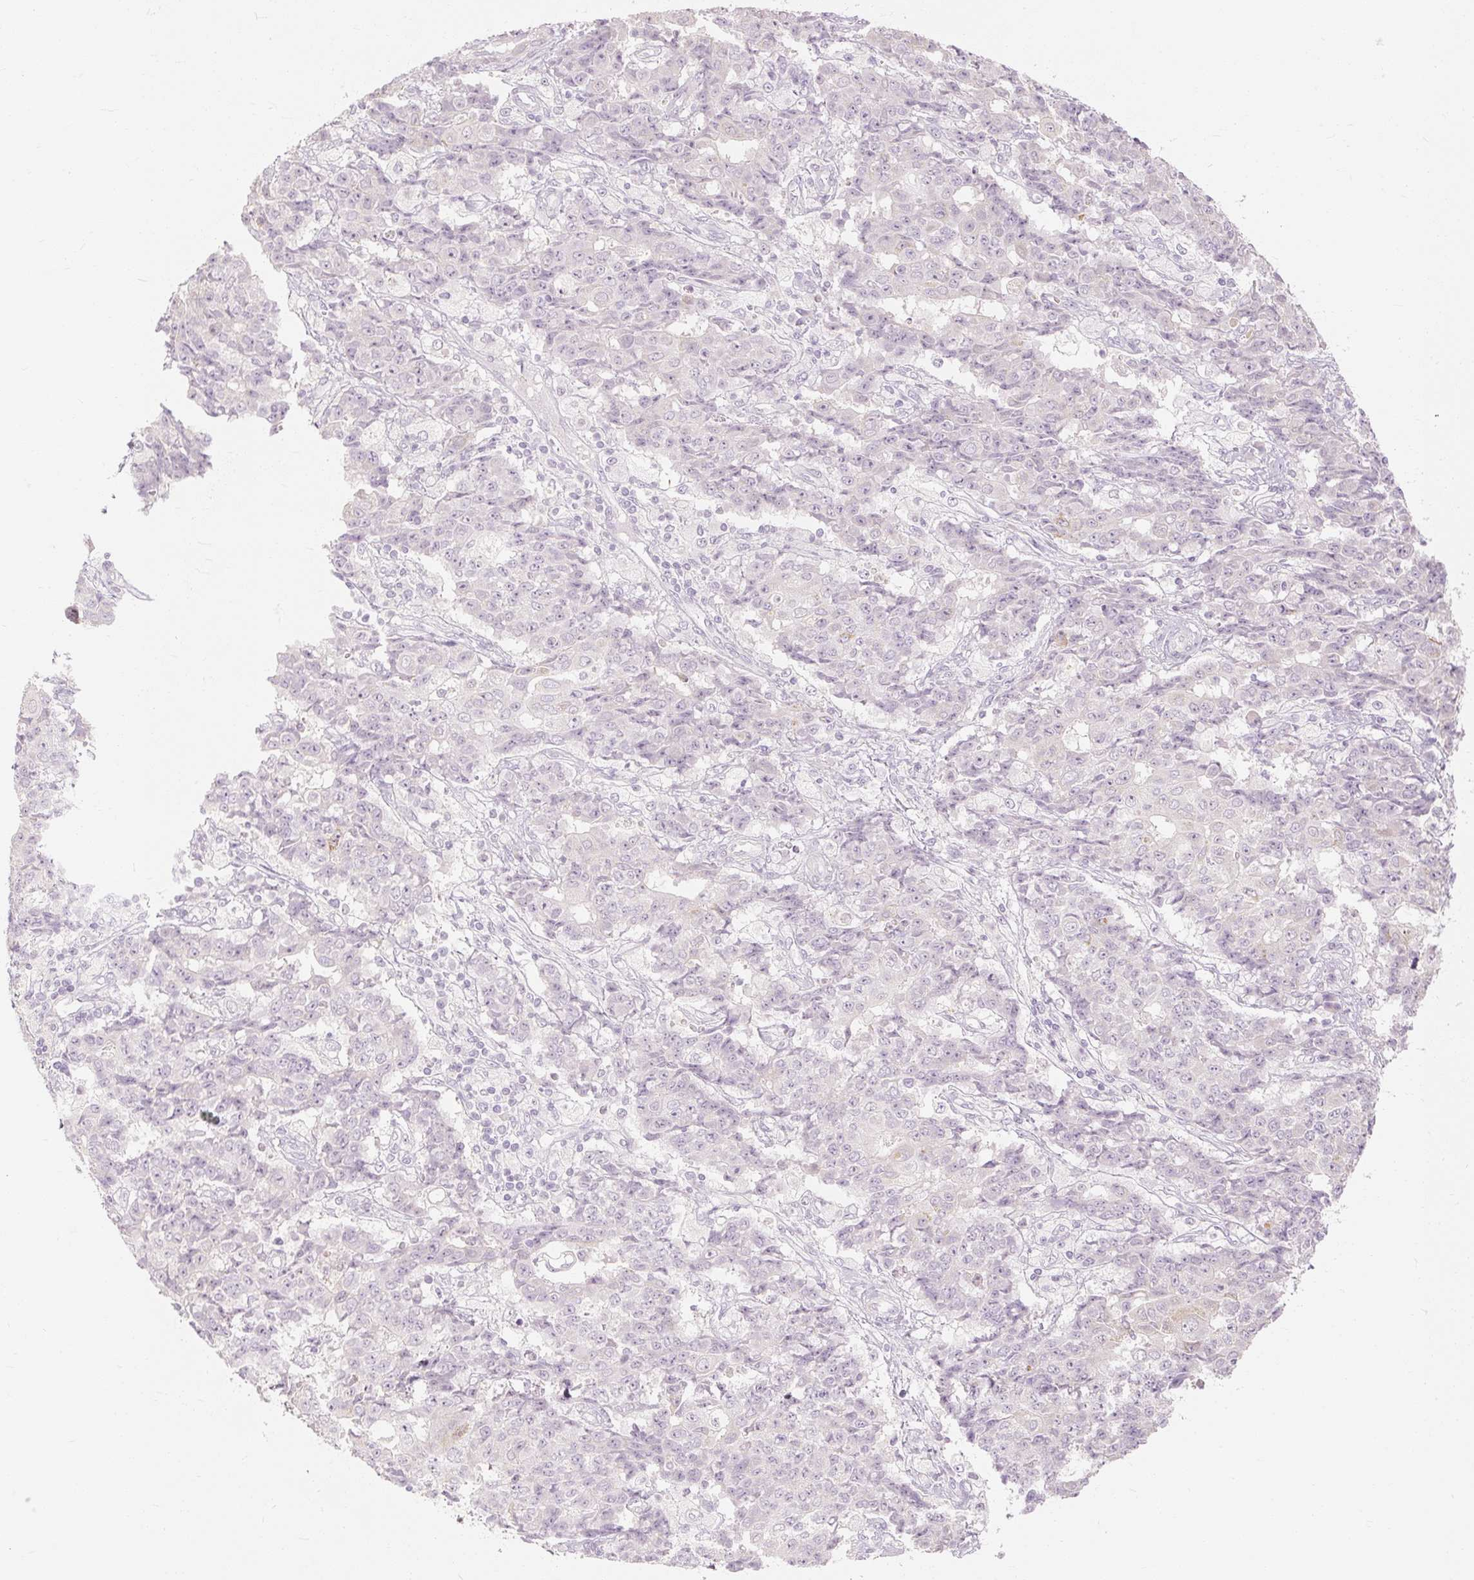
{"staining": {"intensity": "negative", "quantity": "none", "location": "none"}, "tissue": "ovarian cancer", "cell_type": "Tumor cells", "image_type": "cancer", "snomed": [{"axis": "morphology", "description": "Carcinoma, endometroid"}, {"axis": "topography", "description": "Ovary"}], "caption": "High power microscopy micrograph of an immunohistochemistry photomicrograph of ovarian cancer, revealing no significant positivity in tumor cells.", "gene": "CAPN3", "patient": {"sex": "female", "age": 42}}